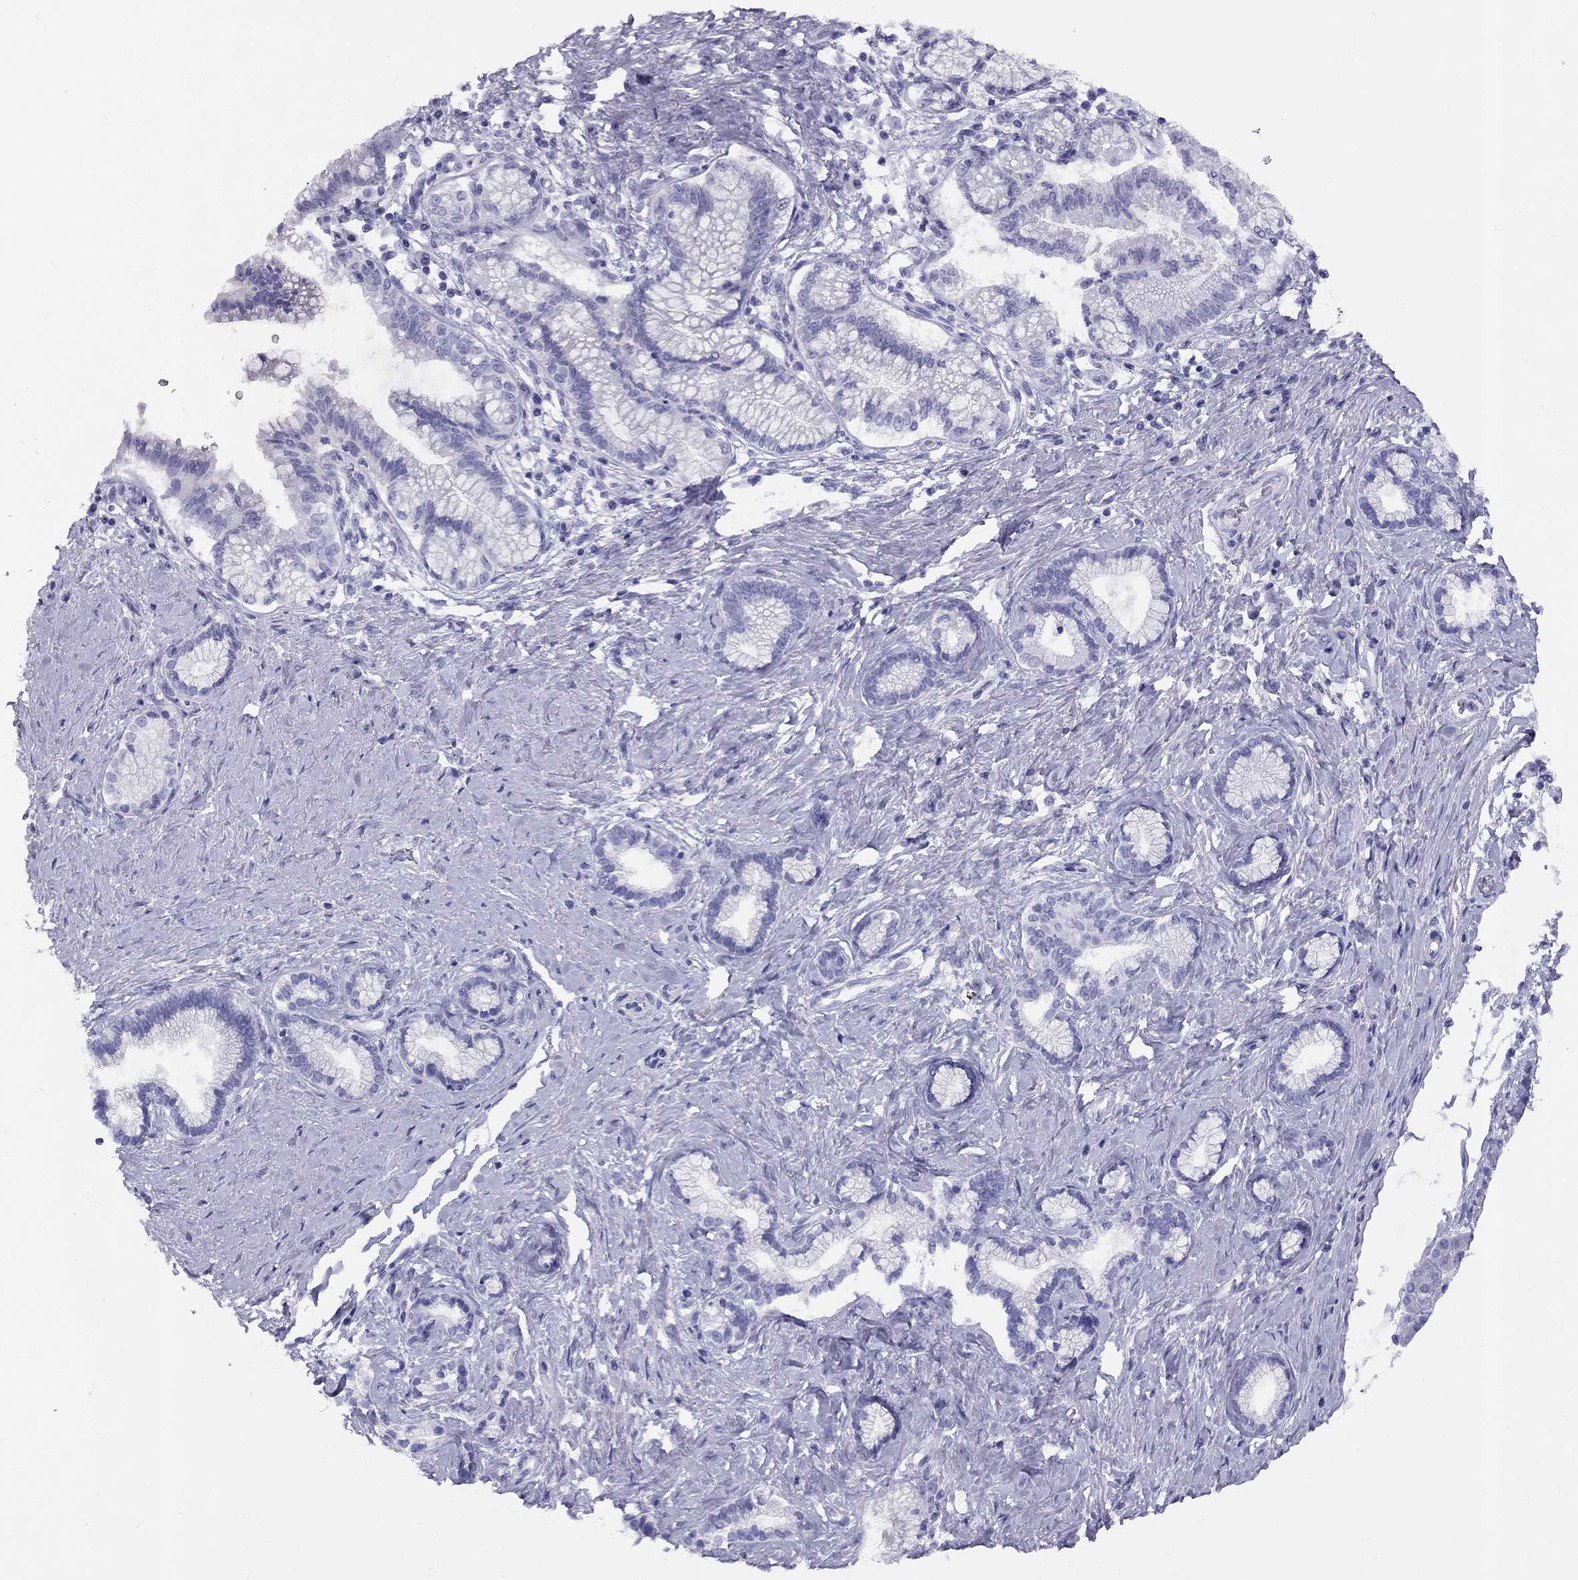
{"staining": {"intensity": "negative", "quantity": "none", "location": "none"}, "tissue": "pancreatic cancer", "cell_type": "Tumor cells", "image_type": "cancer", "snomed": [{"axis": "morphology", "description": "Adenocarcinoma, NOS"}, {"axis": "topography", "description": "Pancreas"}], "caption": "Tumor cells show no significant protein staining in pancreatic cancer (adenocarcinoma).", "gene": "FSCN3", "patient": {"sex": "female", "age": 73}}